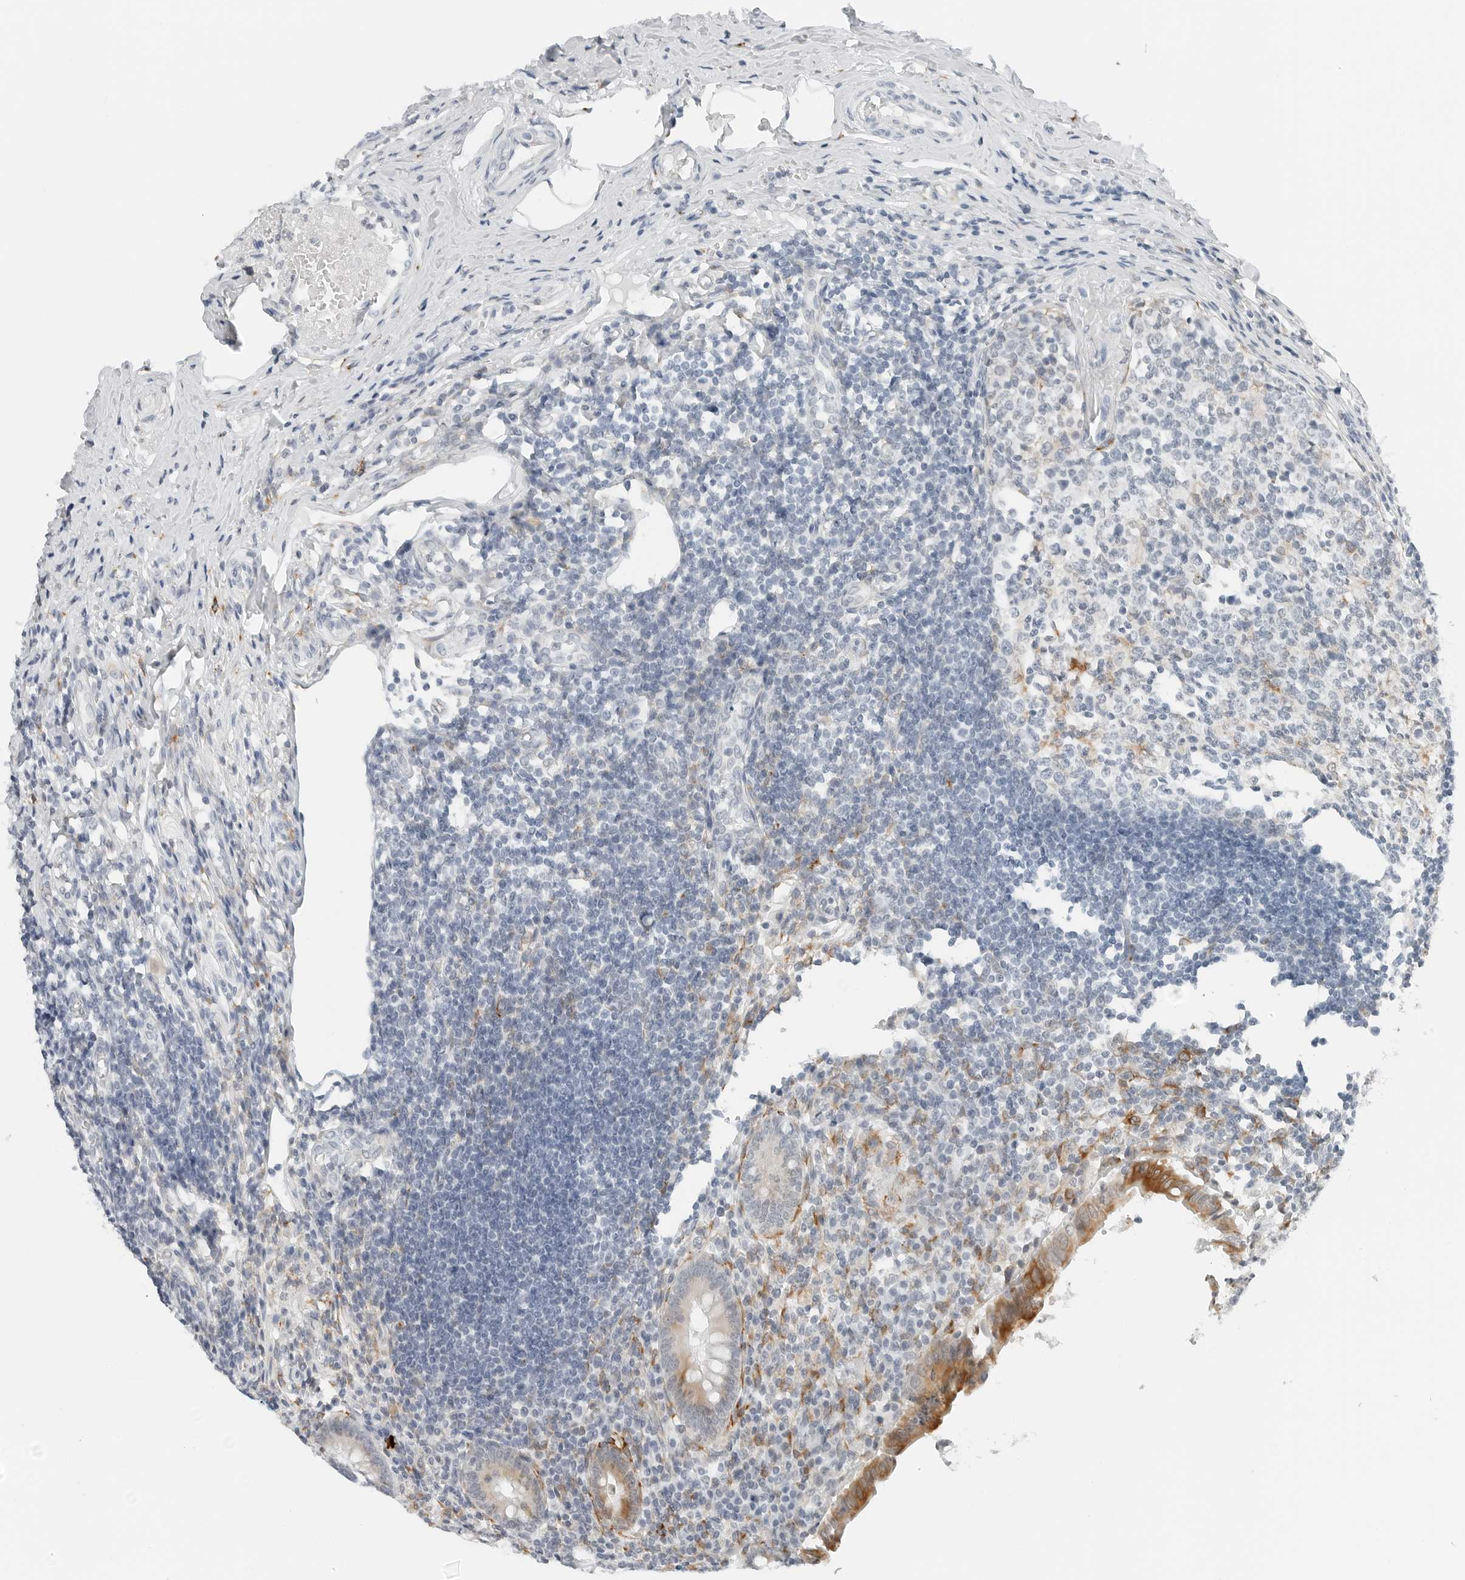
{"staining": {"intensity": "moderate", "quantity": "<25%", "location": "cytoplasmic/membranous"}, "tissue": "appendix", "cell_type": "Glandular cells", "image_type": "normal", "snomed": [{"axis": "morphology", "description": "Normal tissue, NOS"}, {"axis": "topography", "description": "Appendix"}], "caption": "IHC of benign human appendix shows low levels of moderate cytoplasmic/membranous staining in approximately <25% of glandular cells.", "gene": "P4HA2", "patient": {"sex": "female", "age": 17}}